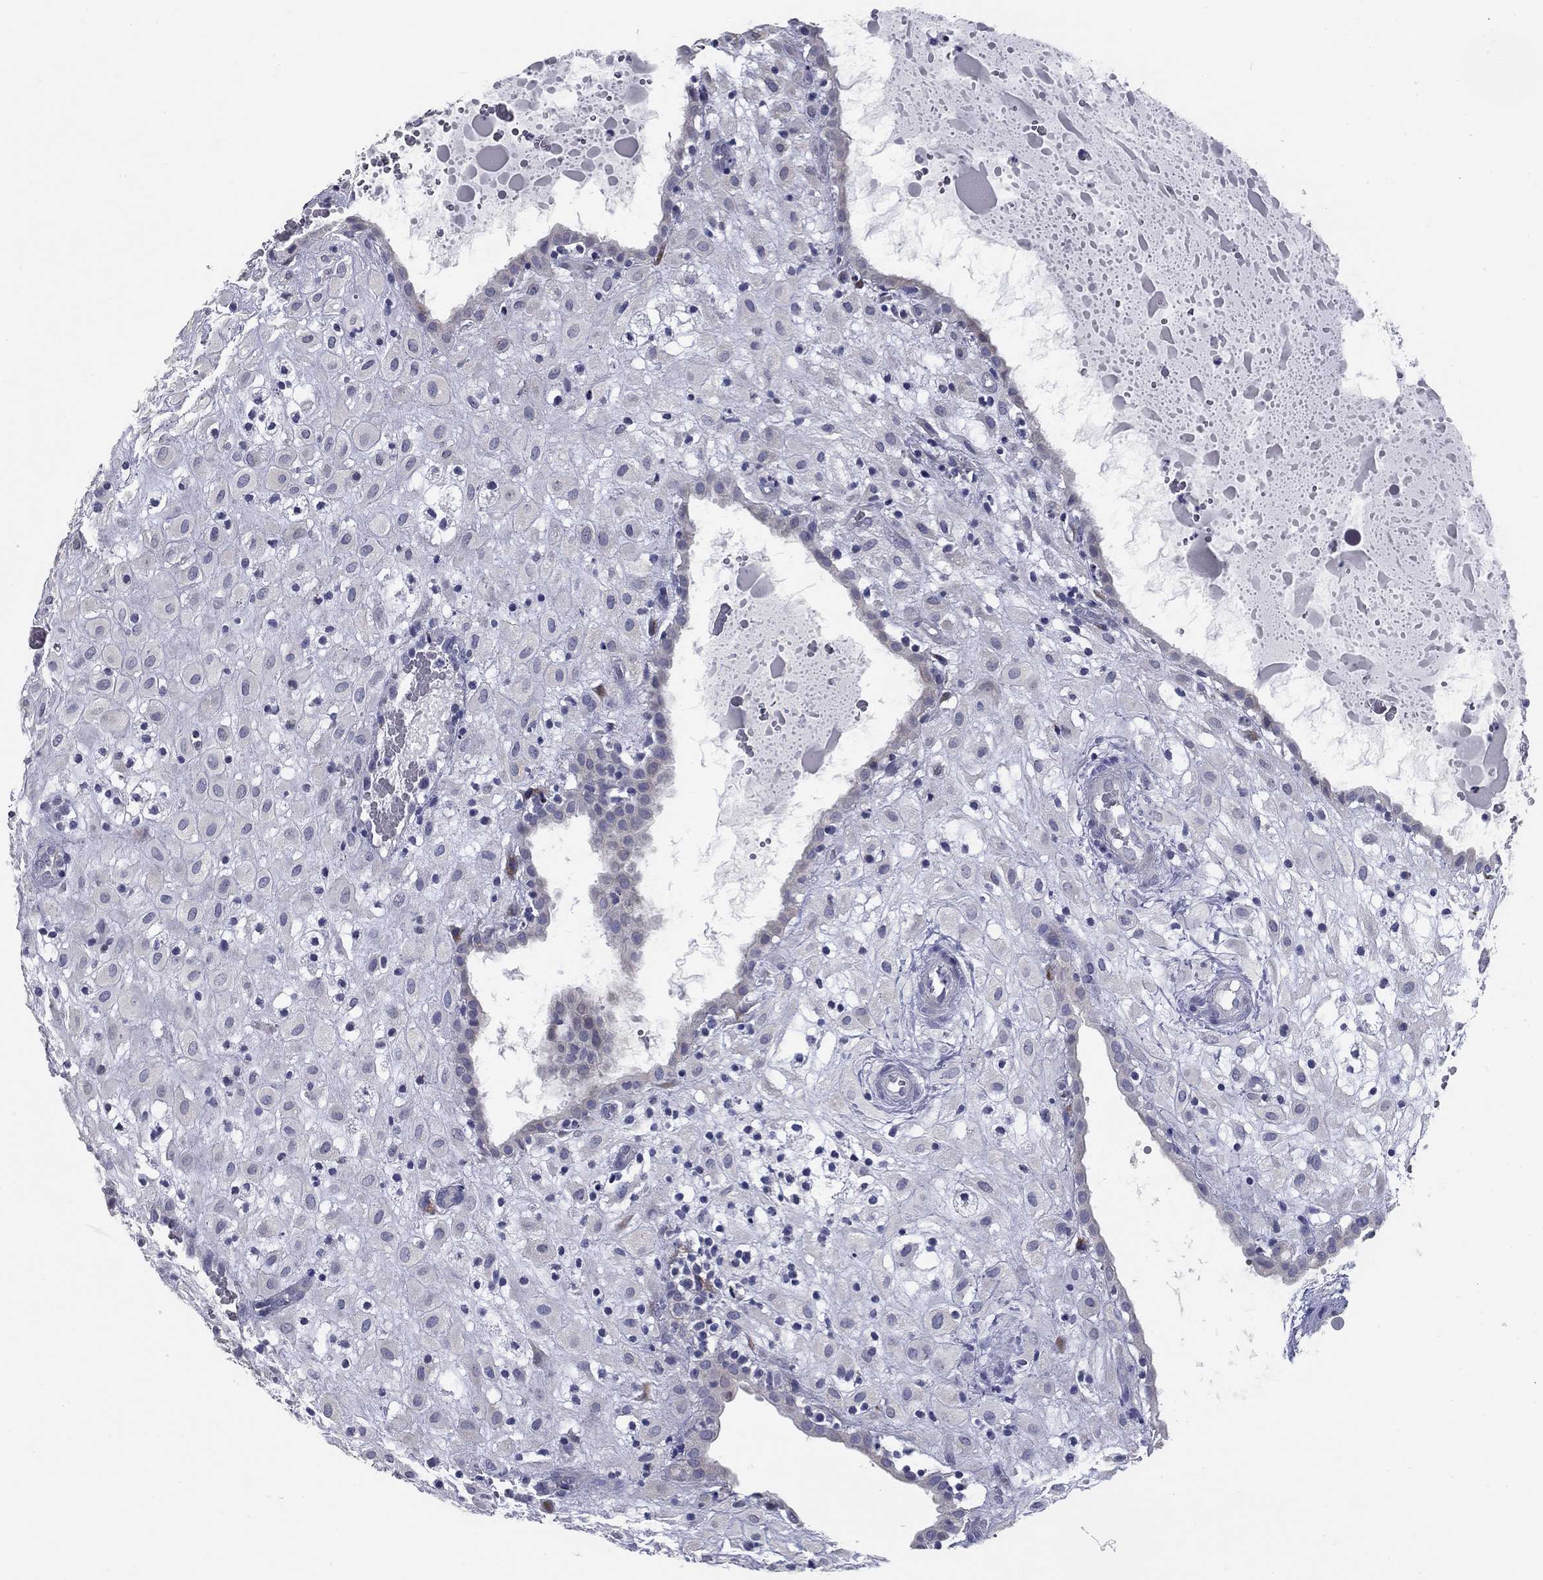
{"staining": {"intensity": "negative", "quantity": "none", "location": "none"}, "tissue": "placenta", "cell_type": "Decidual cells", "image_type": "normal", "snomed": [{"axis": "morphology", "description": "Normal tissue, NOS"}, {"axis": "topography", "description": "Placenta"}], "caption": "Decidual cells are negative for brown protein staining in unremarkable placenta. Brightfield microscopy of immunohistochemistry stained with DAB (brown) and hematoxylin (blue), captured at high magnification.", "gene": "TAC1", "patient": {"sex": "female", "age": 24}}